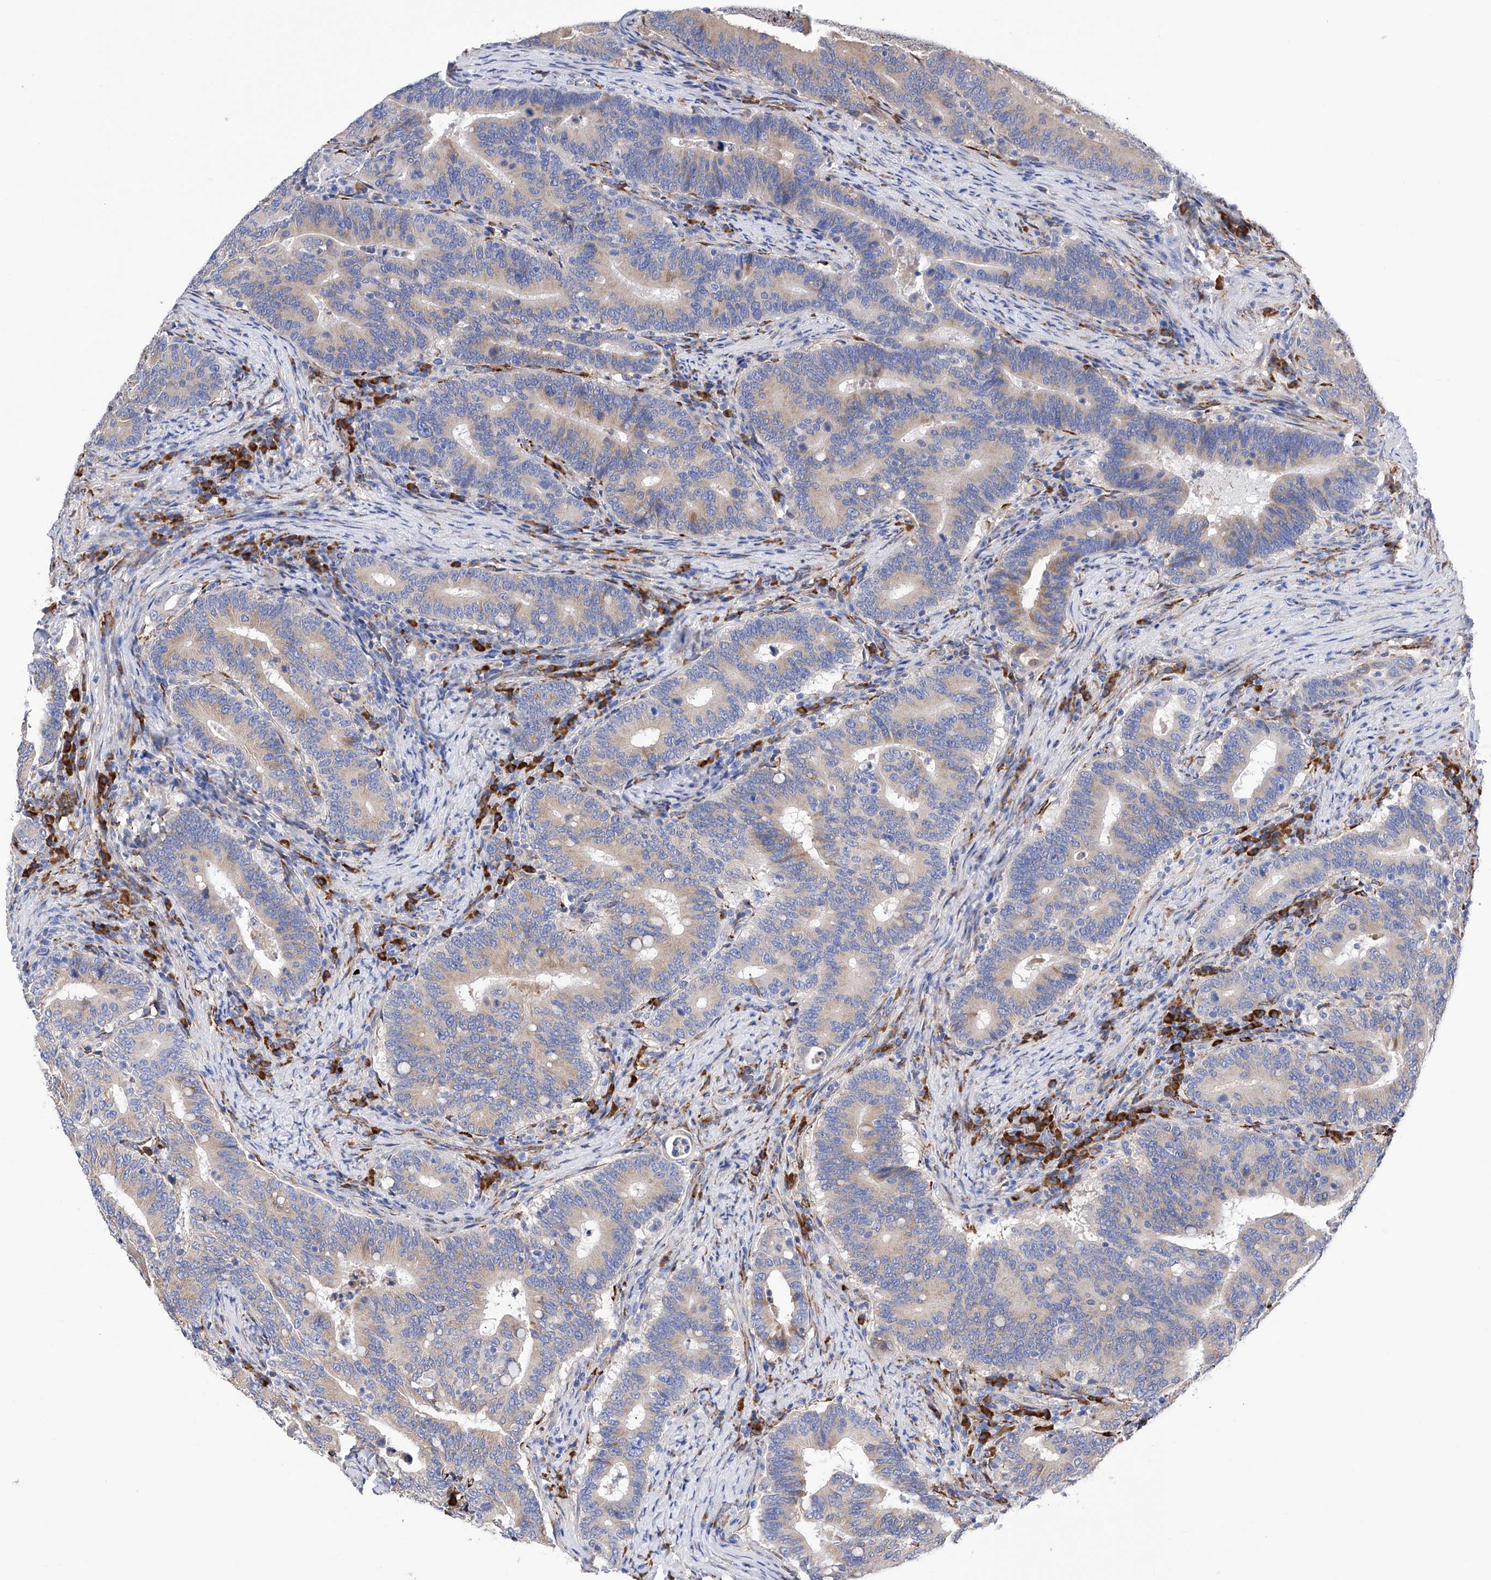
{"staining": {"intensity": "weak", "quantity": "<25%", "location": "cytoplasmic/membranous"}, "tissue": "colorectal cancer", "cell_type": "Tumor cells", "image_type": "cancer", "snomed": [{"axis": "morphology", "description": "Adenocarcinoma, NOS"}, {"axis": "topography", "description": "Colon"}], "caption": "Tumor cells show no significant staining in colorectal cancer.", "gene": "PDIA5", "patient": {"sex": "female", "age": 66}}